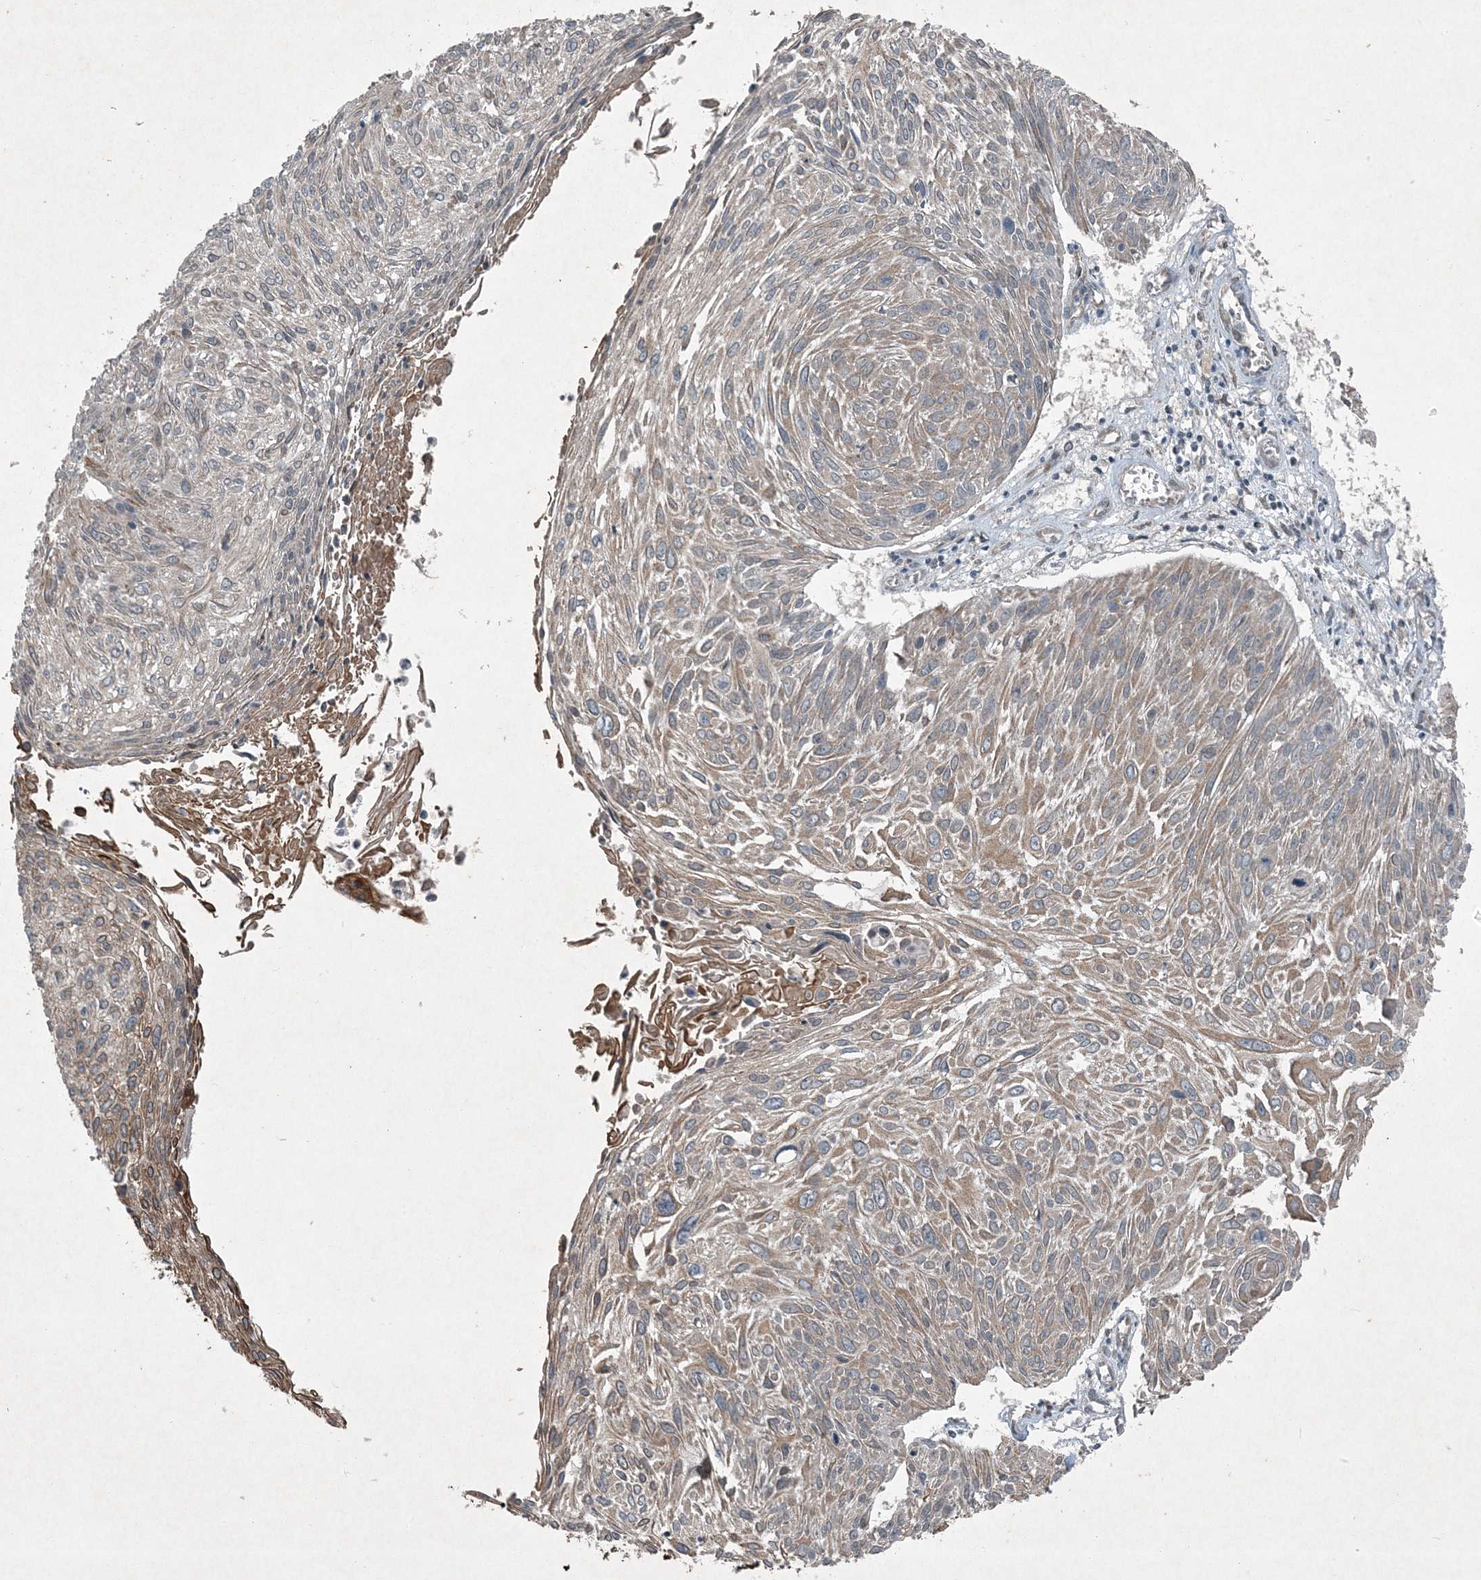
{"staining": {"intensity": "weak", "quantity": "25%-75%", "location": "cytoplasmic/membranous"}, "tissue": "cervical cancer", "cell_type": "Tumor cells", "image_type": "cancer", "snomed": [{"axis": "morphology", "description": "Squamous cell carcinoma, NOS"}, {"axis": "topography", "description": "Cervix"}], "caption": "DAB immunohistochemical staining of cervical cancer (squamous cell carcinoma) exhibits weak cytoplasmic/membranous protein staining in about 25%-75% of tumor cells. Using DAB (brown) and hematoxylin (blue) stains, captured at high magnification using brightfield microscopy.", "gene": "PC", "patient": {"sex": "female", "age": 51}}